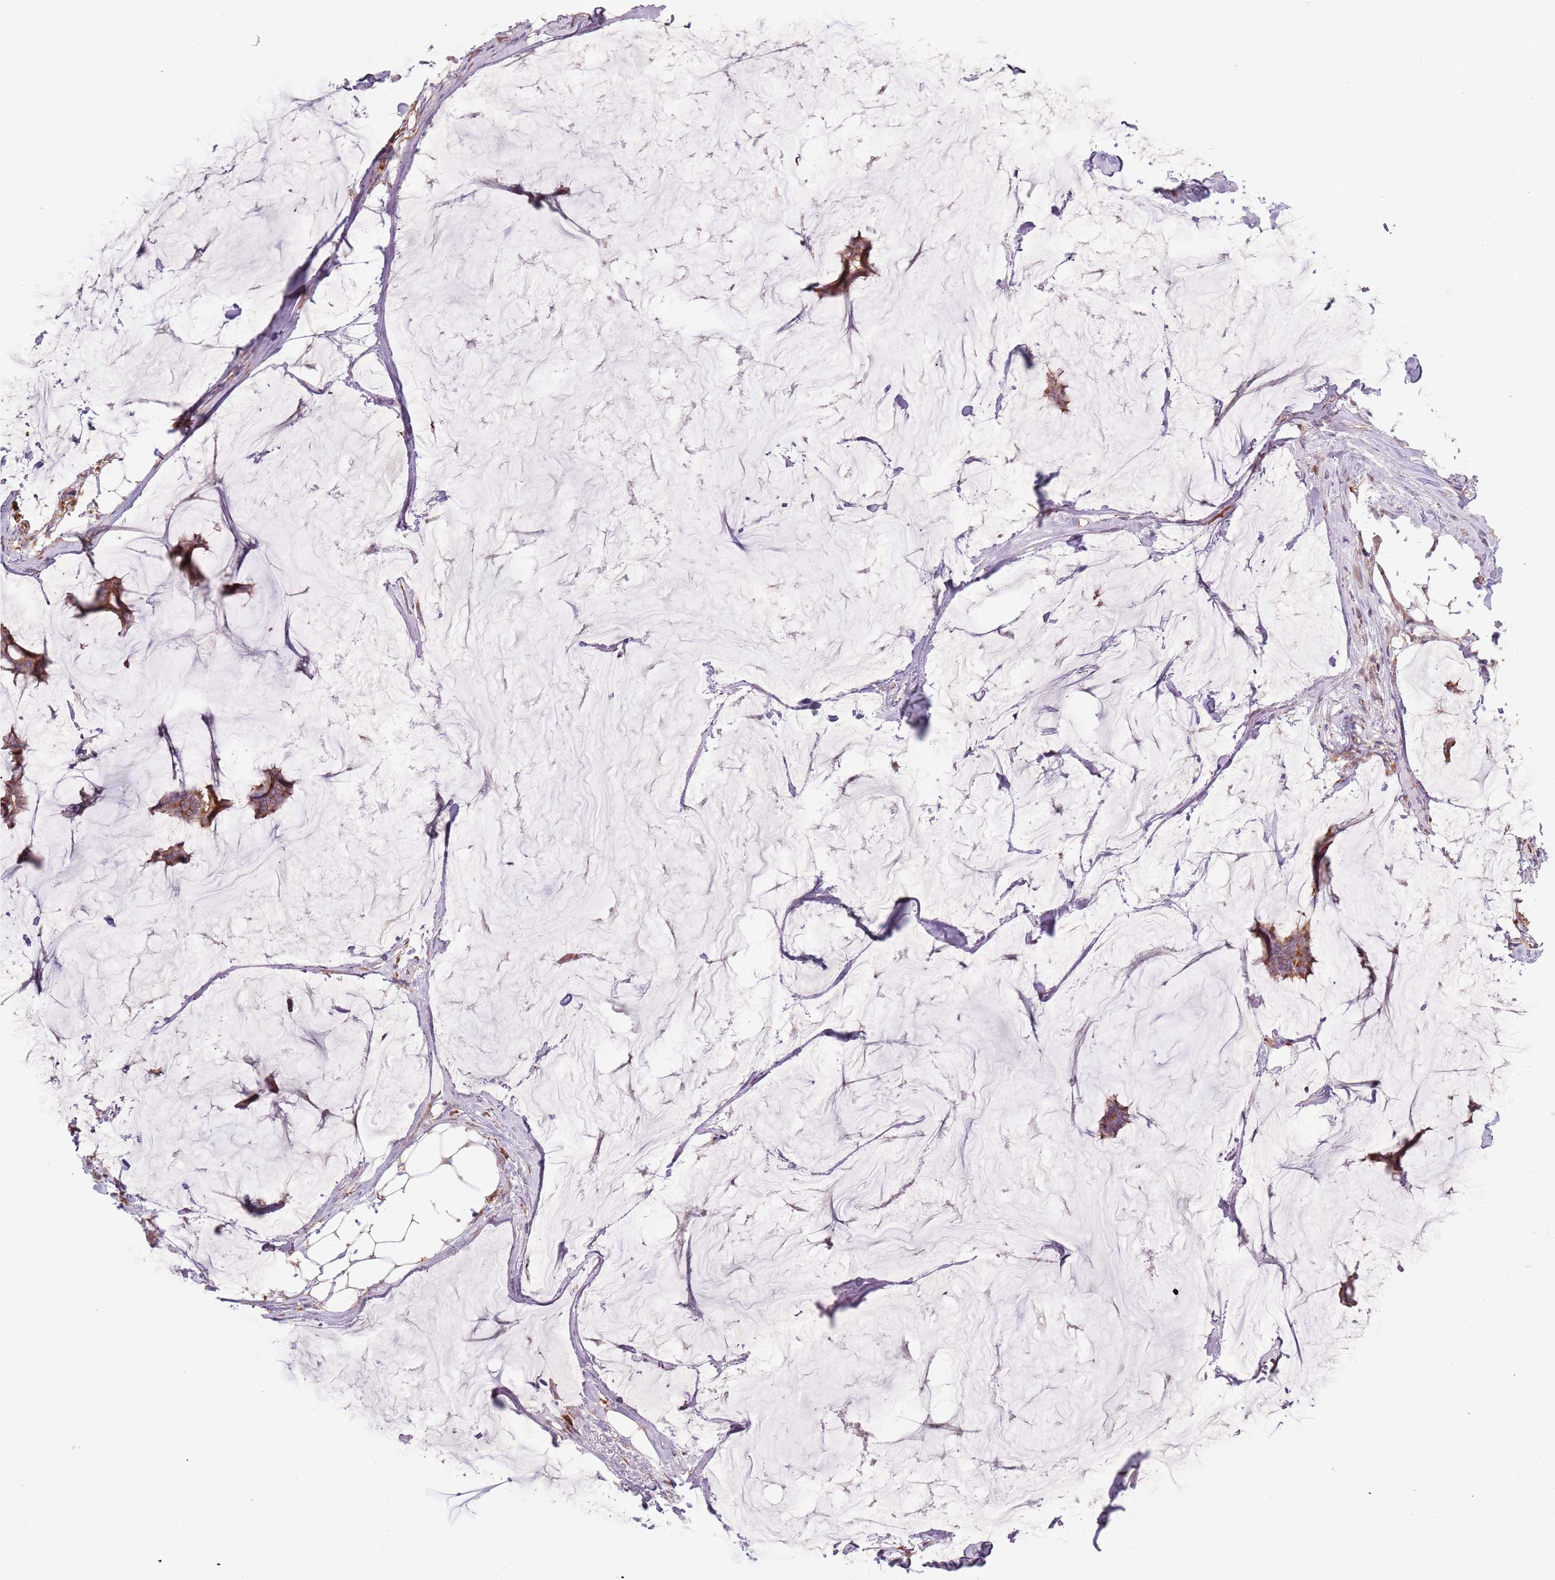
{"staining": {"intensity": "moderate", "quantity": ">75%", "location": "cytoplasmic/membranous"}, "tissue": "breast cancer", "cell_type": "Tumor cells", "image_type": "cancer", "snomed": [{"axis": "morphology", "description": "Duct carcinoma"}, {"axis": "topography", "description": "Breast"}], "caption": "Tumor cells exhibit moderate cytoplasmic/membranous positivity in about >75% of cells in breast invasive ductal carcinoma.", "gene": "RPL17-C18orf32", "patient": {"sex": "female", "age": 93}}